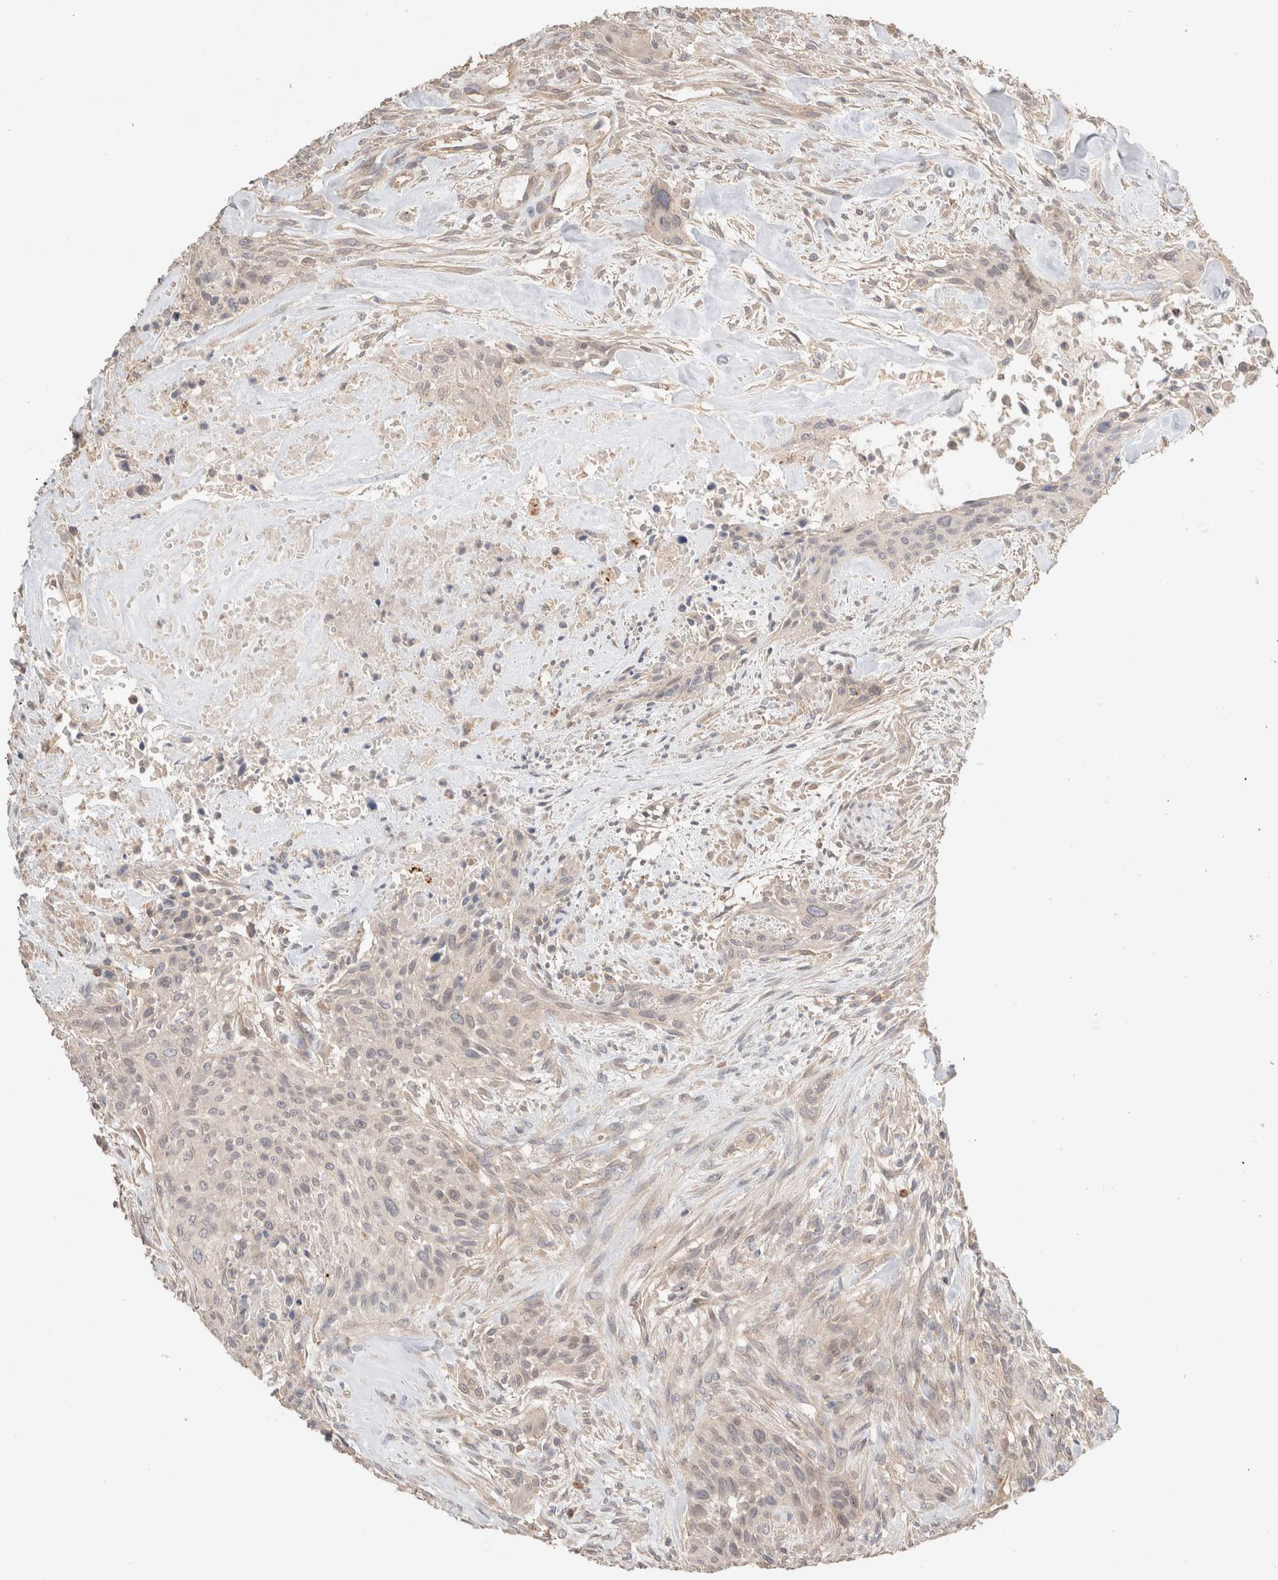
{"staining": {"intensity": "negative", "quantity": "none", "location": "none"}, "tissue": "urothelial cancer", "cell_type": "Tumor cells", "image_type": "cancer", "snomed": [{"axis": "morphology", "description": "Urothelial carcinoma, High grade"}, {"axis": "topography", "description": "Urinary bladder"}], "caption": "A high-resolution image shows IHC staining of high-grade urothelial carcinoma, which demonstrates no significant staining in tumor cells.", "gene": "TRIM41", "patient": {"sex": "male", "age": 35}}